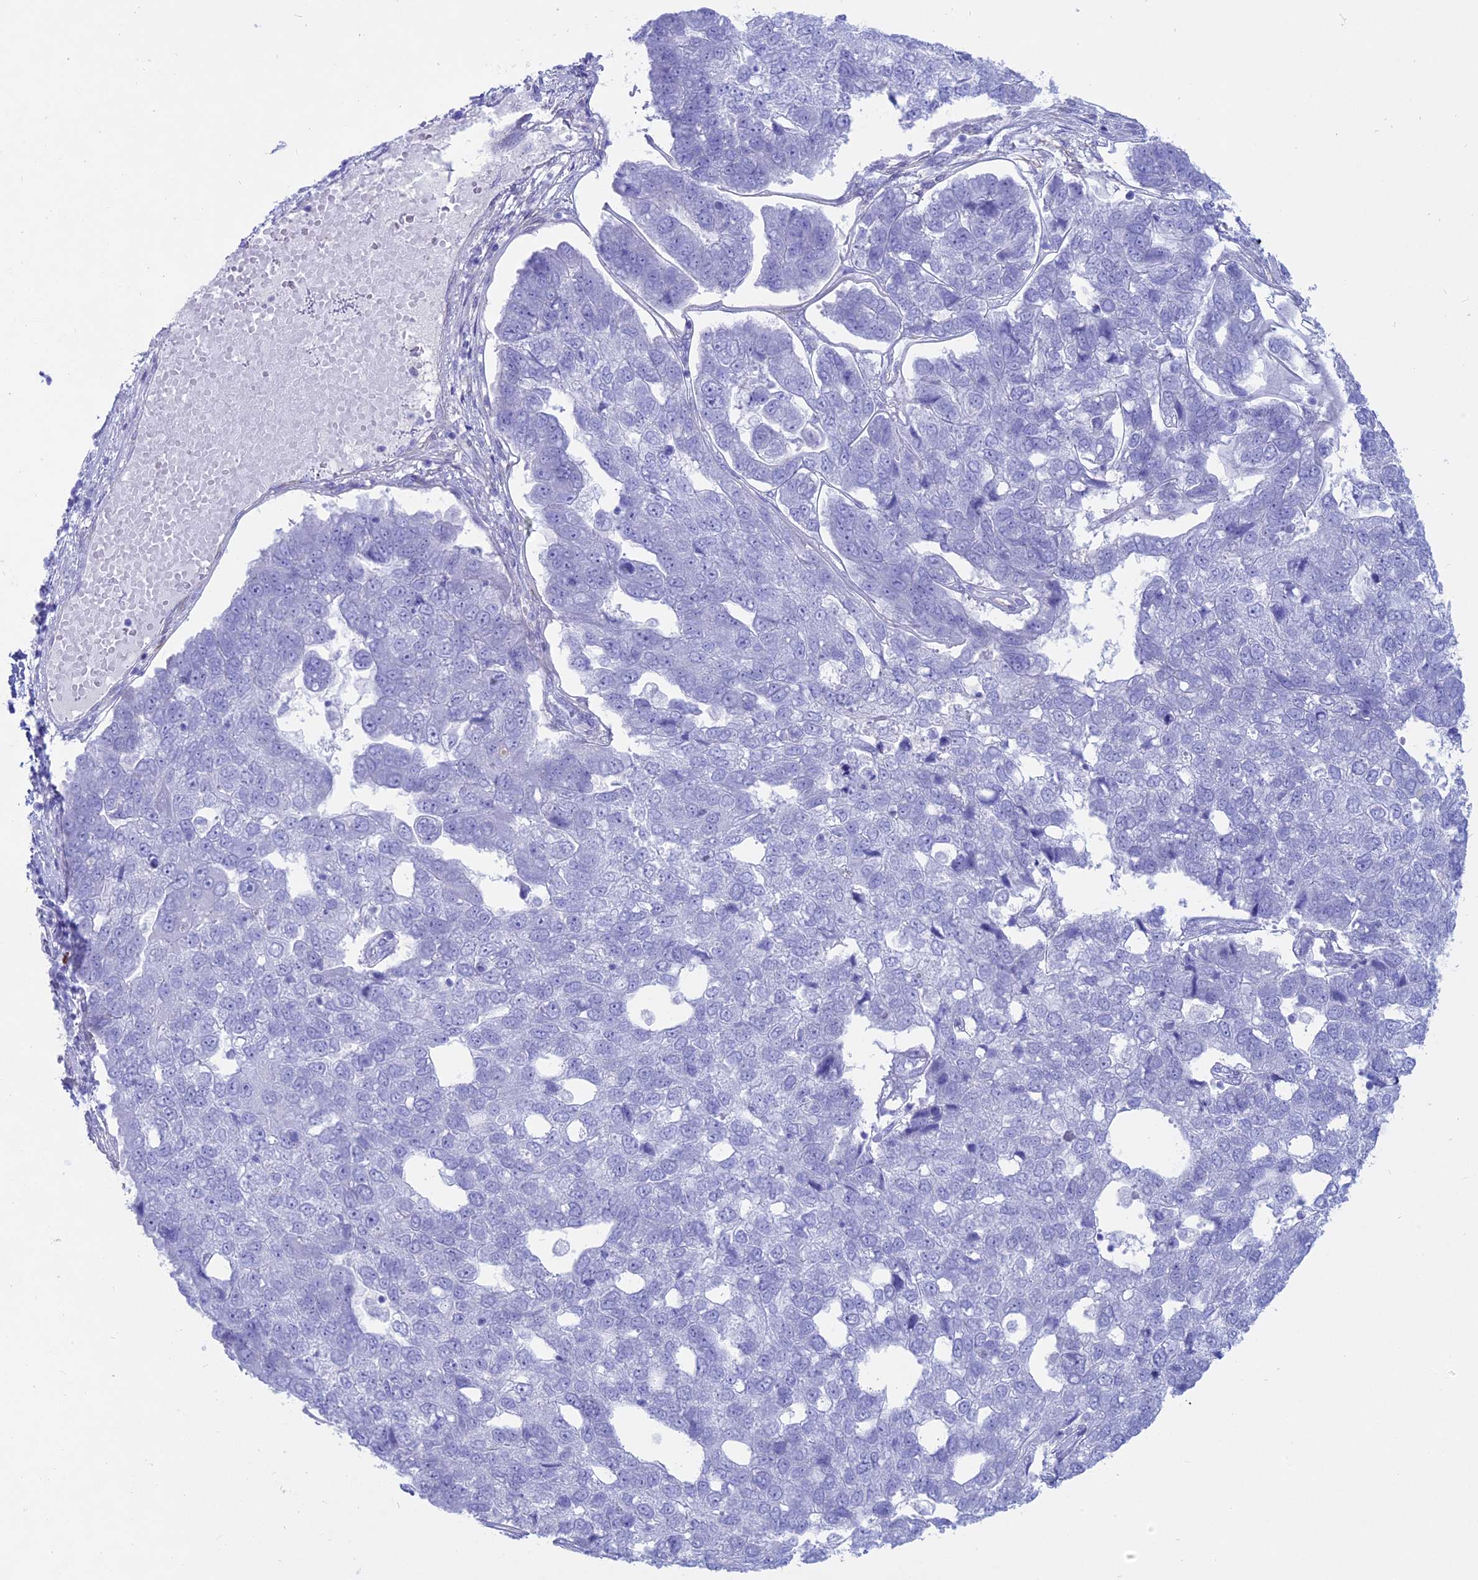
{"staining": {"intensity": "negative", "quantity": "none", "location": "none"}, "tissue": "pancreatic cancer", "cell_type": "Tumor cells", "image_type": "cancer", "snomed": [{"axis": "morphology", "description": "Adenocarcinoma, NOS"}, {"axis": "topography", "description": "Pancreas"}], "caption": "Immunohistochemistry (IHC) micrograph of human adenocarcinoma (pancreatic) stained for a protein (brown), which displays no positivity in tumor cells. Nuclei are stained in blue.", "gene": "OR2AE1", "patient": {"sex": "female", "age": 61}}